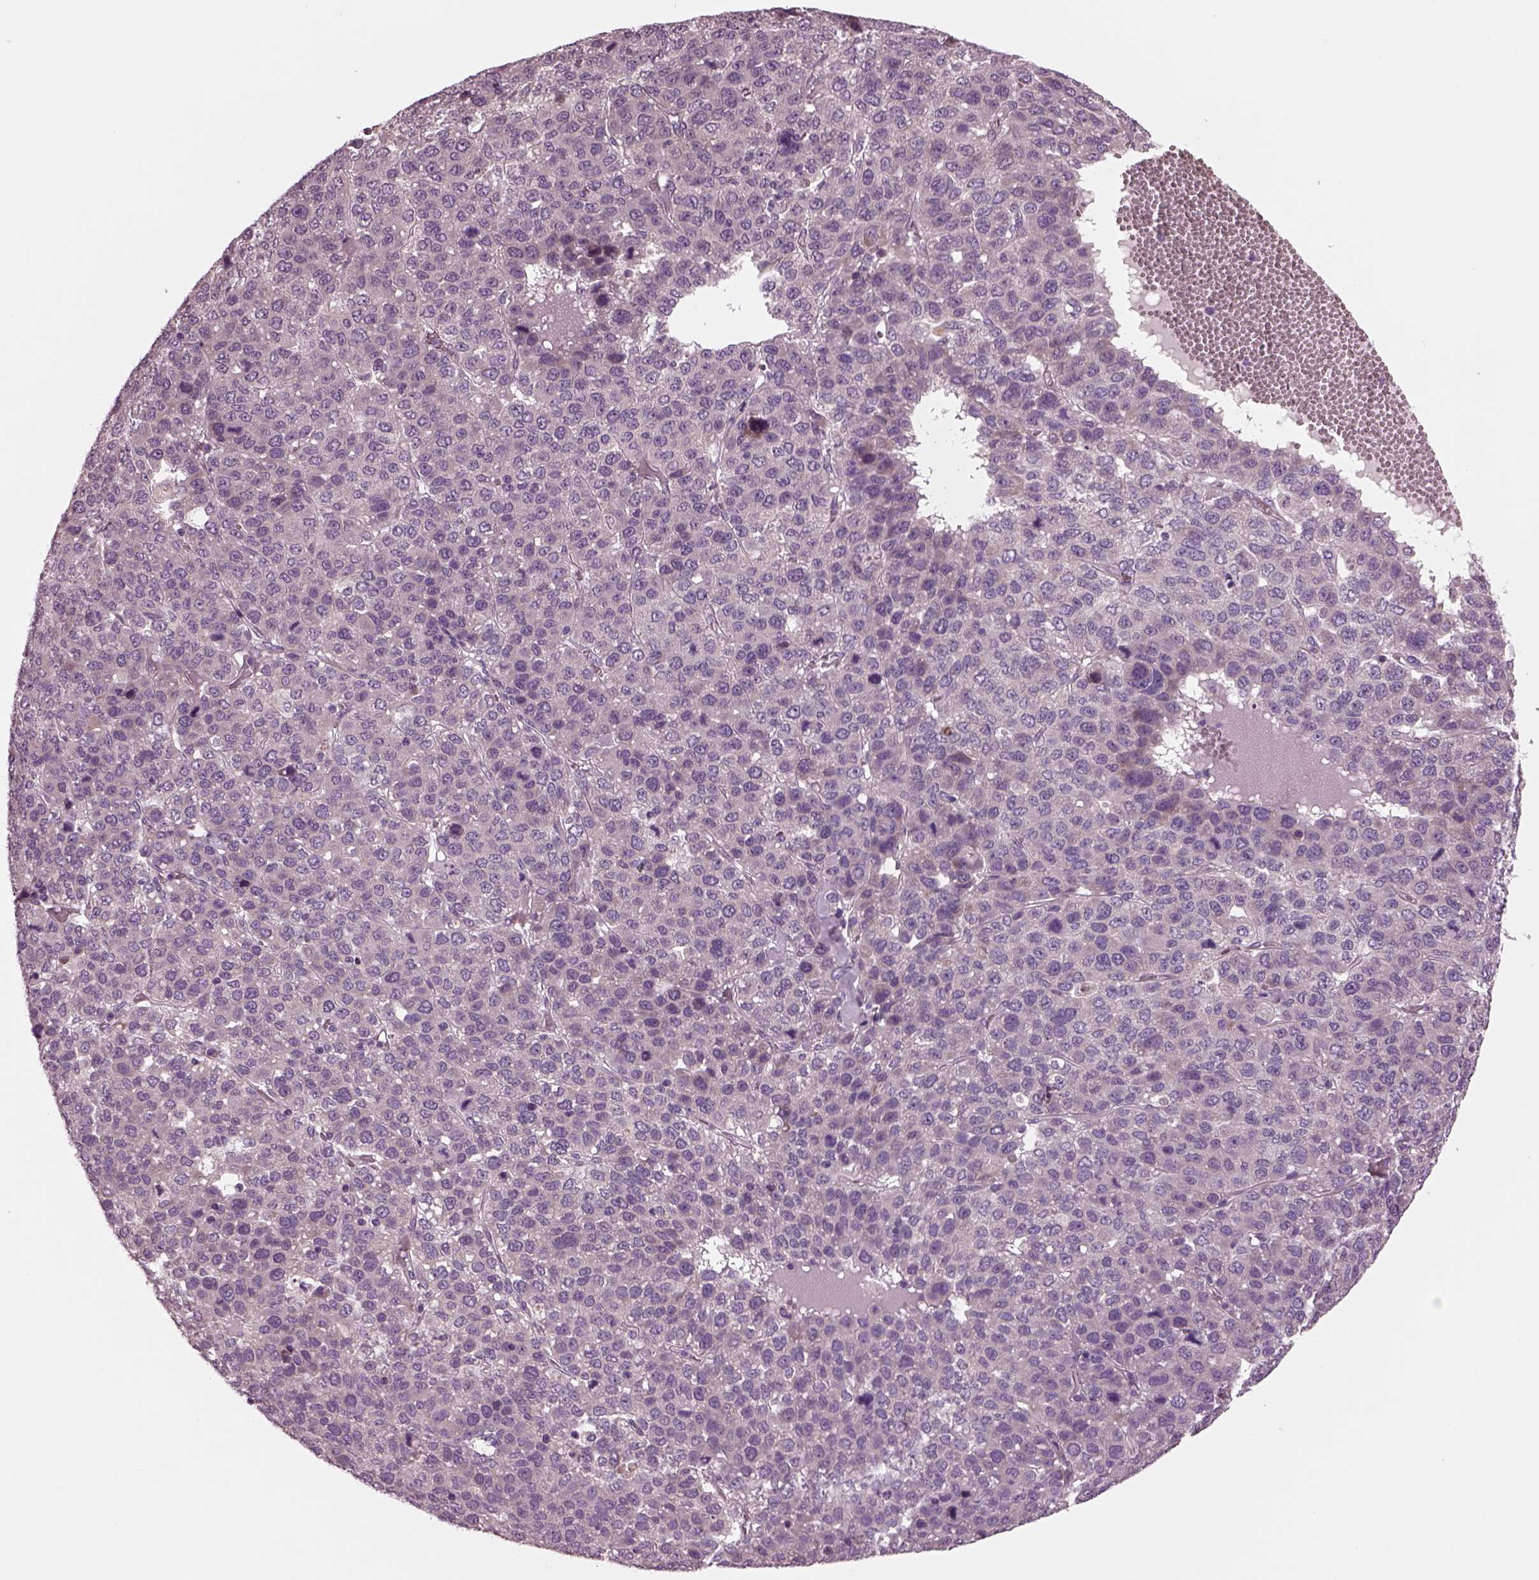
{"staining": {"intensity": "negative", "quantity": "none", "location": "none"}, "tissue": "liver cancer", "cell_type": "Tumor cells", "image_type": "cancer", "snomed": [{"axis": "morphology", "description": "Carcinoma, Hepatocellular, NOS"}, {"axis": "topography", "description": "Liver"}], "caption": "An image of liver cancer stained for a protein exhibits no brown staining in tumor cells. (DAB (3,3'-diaminobenzidine) immunohistochemistry with hematoxylin counter stain).", "gene": "AP4M1", "patient": {"sex": "male", "age": 69}}